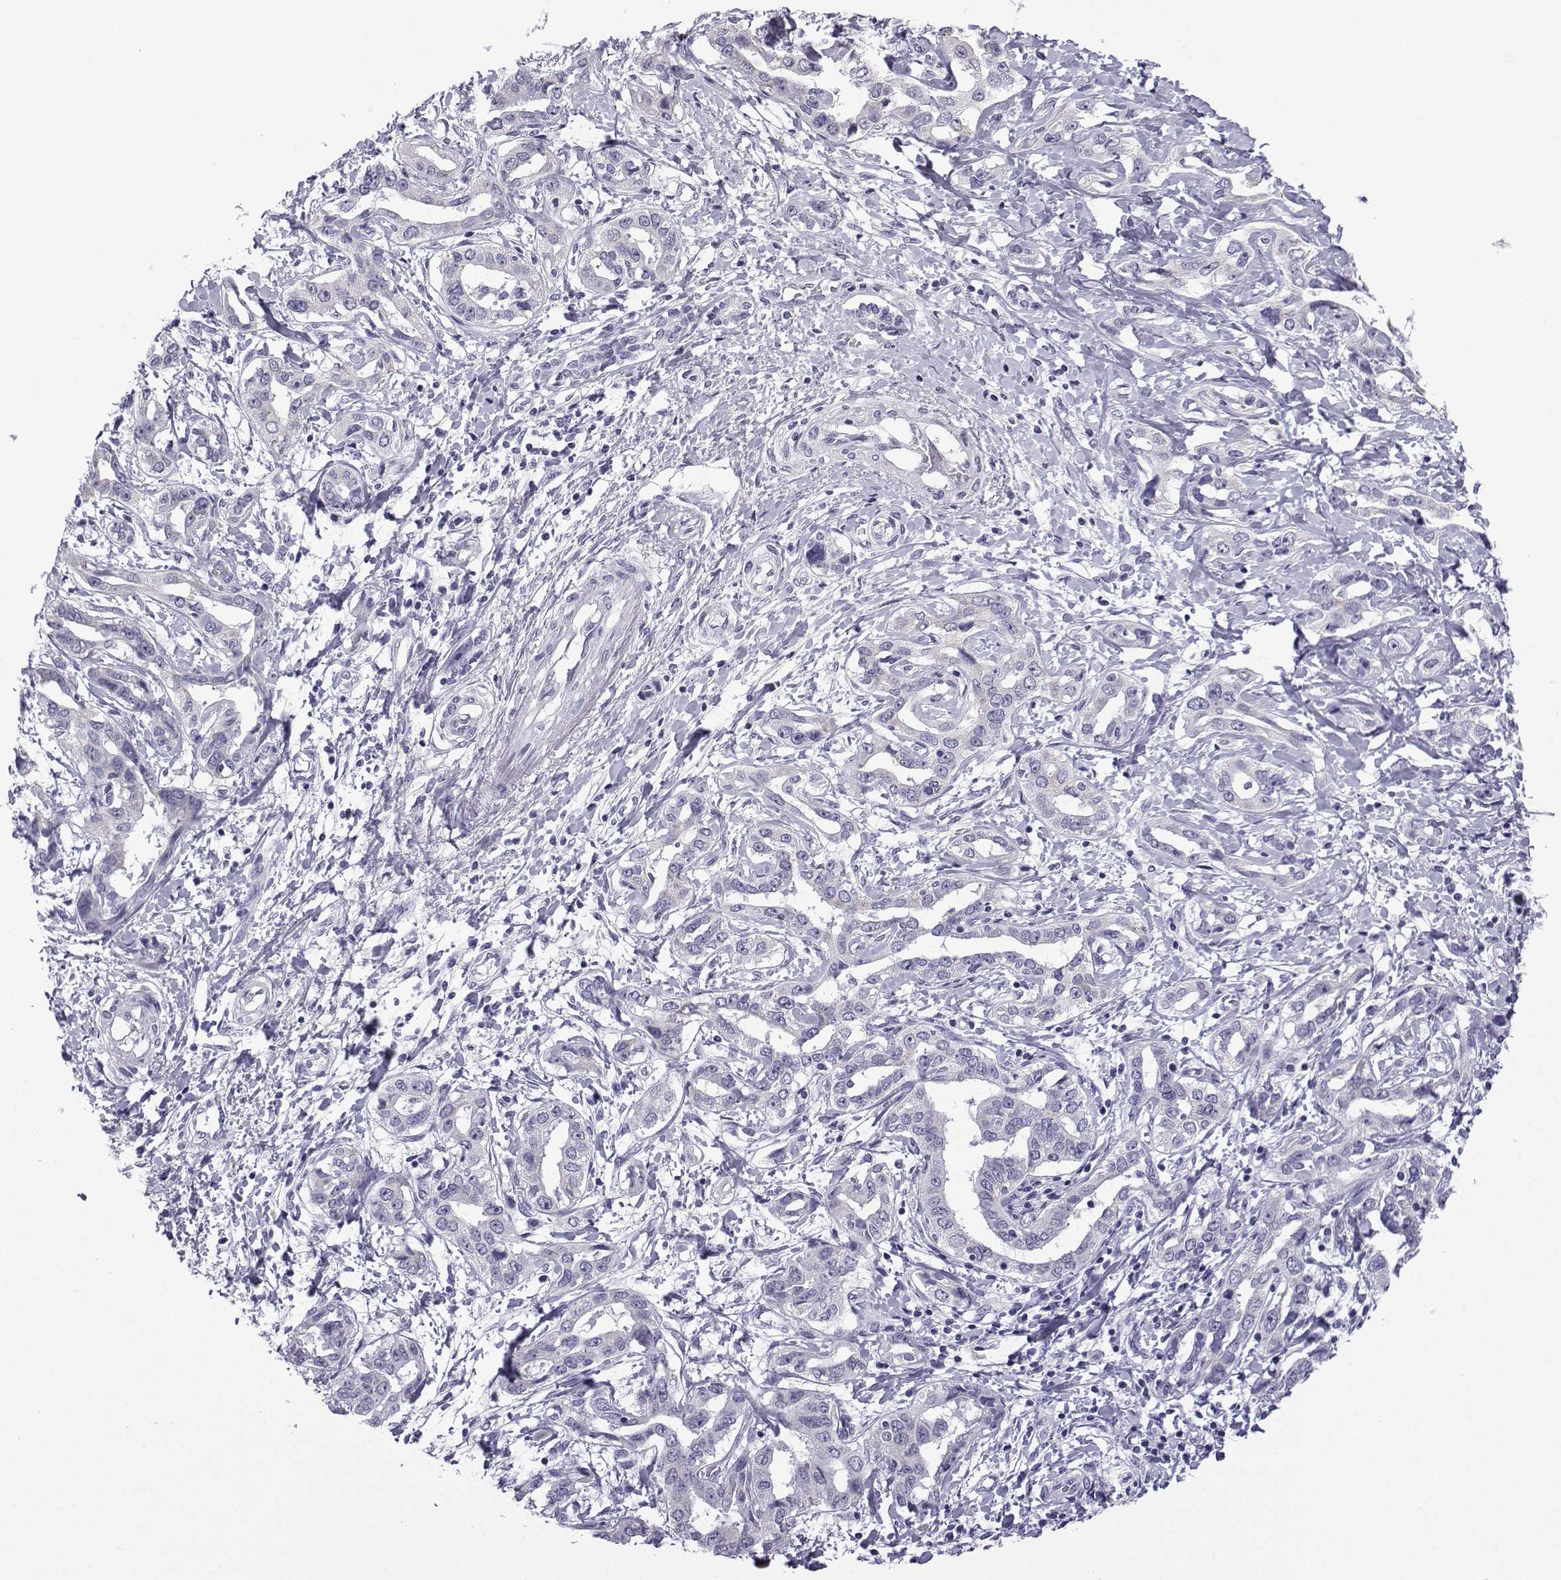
{"staining": {"intensity": "negative", "quantity": "none", "location": "none"}, "tissue": "liver cancer", "cell_type": "Tumor cells", "image_type": "cancer", "snomed": [{"axis": "morphology", "description": "Cholangiocarcinoma"}, {"axis": "topography", "description": "Liver"}], "caption": "A histopathology image of human liver cholangiocarcinoma is negative for staining in tumor cells.", "gene": "ACRBP", "patient": {"sex": "male", "age": 59}}